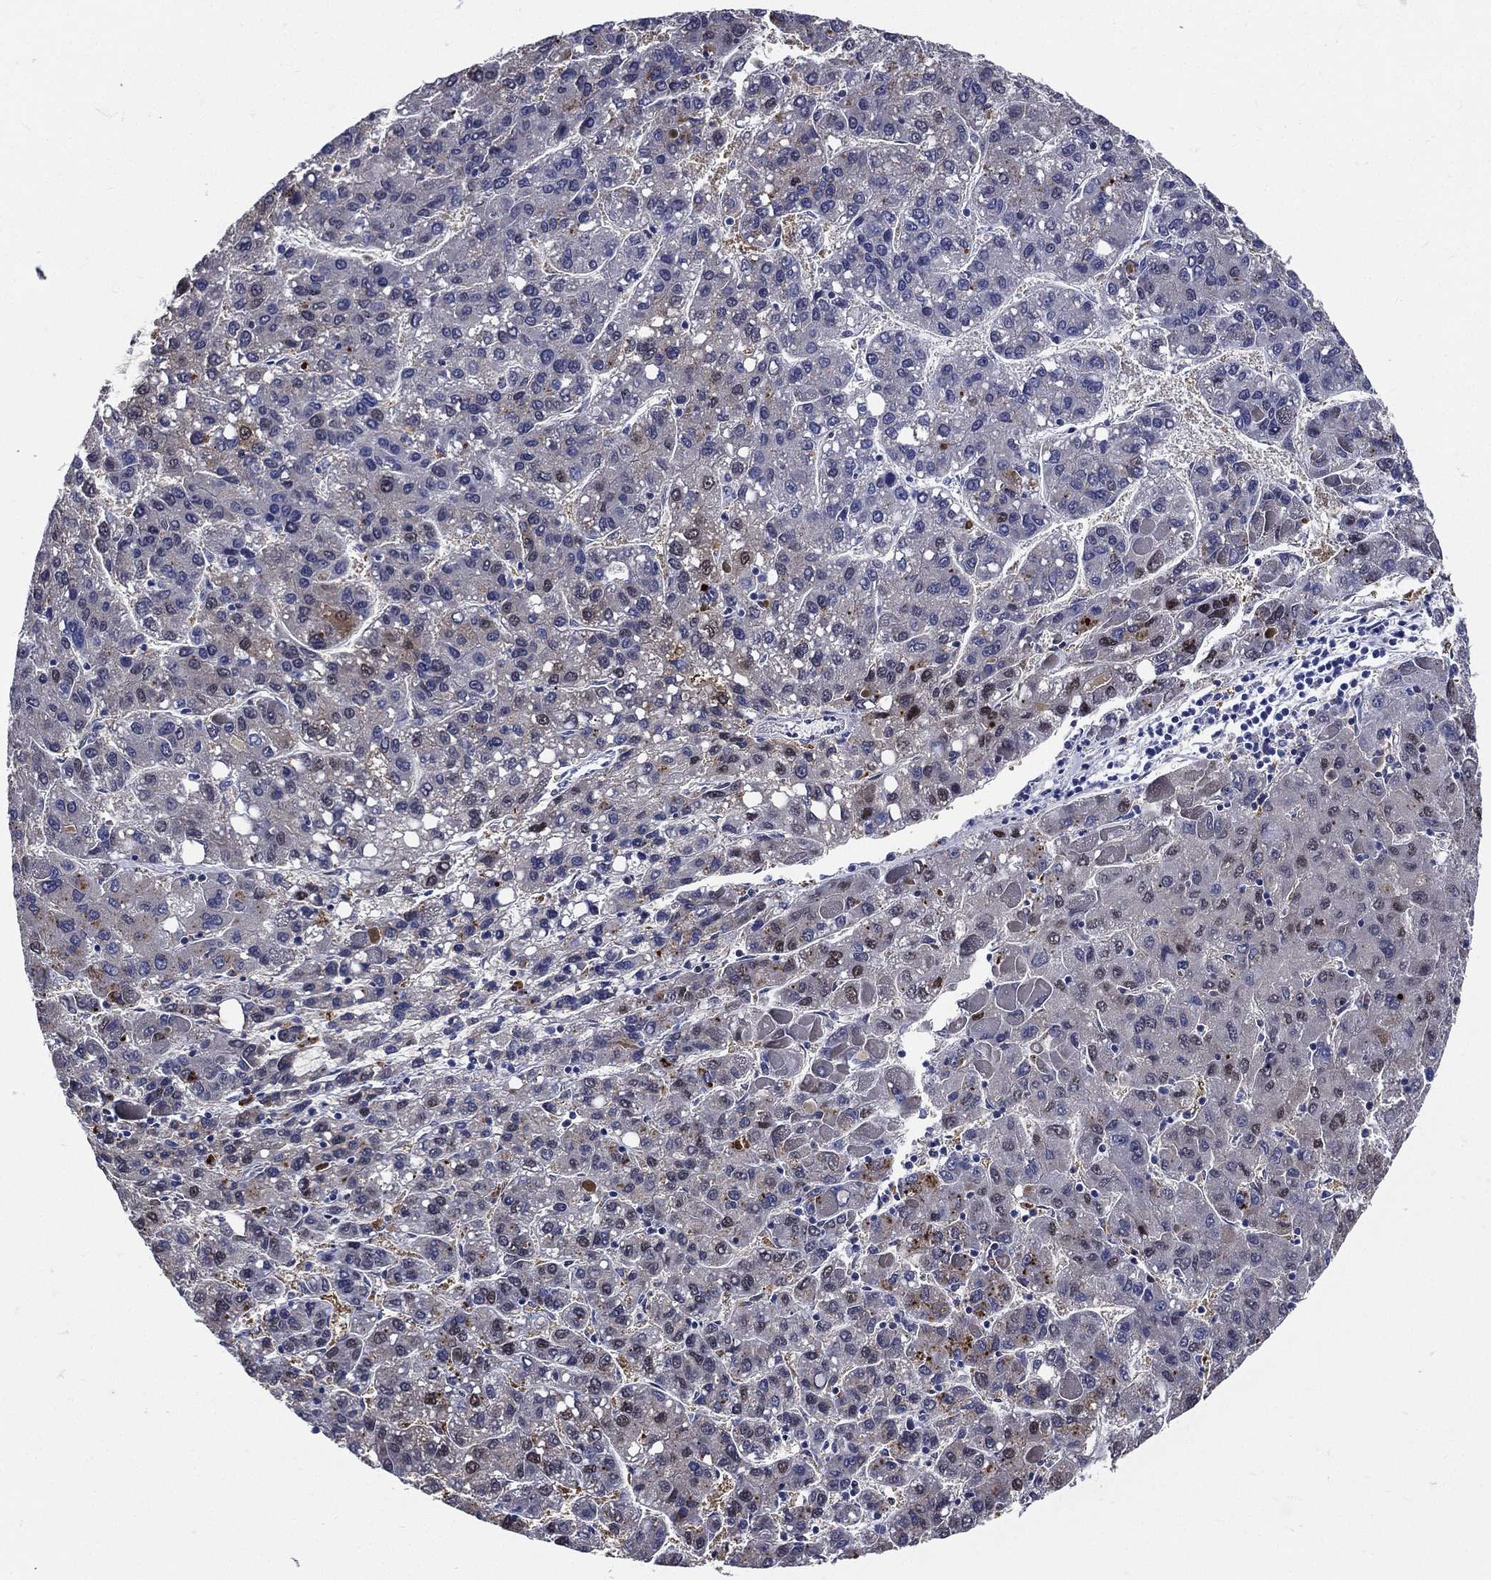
{"staining": {"intensity": "strong", "quantity": "<25%", "location": "cytoplasmic/membranous,nuclear"}, "tissue": "liver cancer", "cell_type": "Tumor cells", "image_type": "cancer", "snomed": [{"axis": "morphology", "description": "Carcinoma, Hepatocellular, NOS"}, {"axis": "topography", "description": "Liver"}], "caption": "Protein analysis of hepatocellular carcinoma (liver) tissue displays strong cytoplasmic/membranous and nuclear staining in approximately <25% of tumor cells.", "gene": "DPYS", "patient": {"sex": "female", "age": 82}}